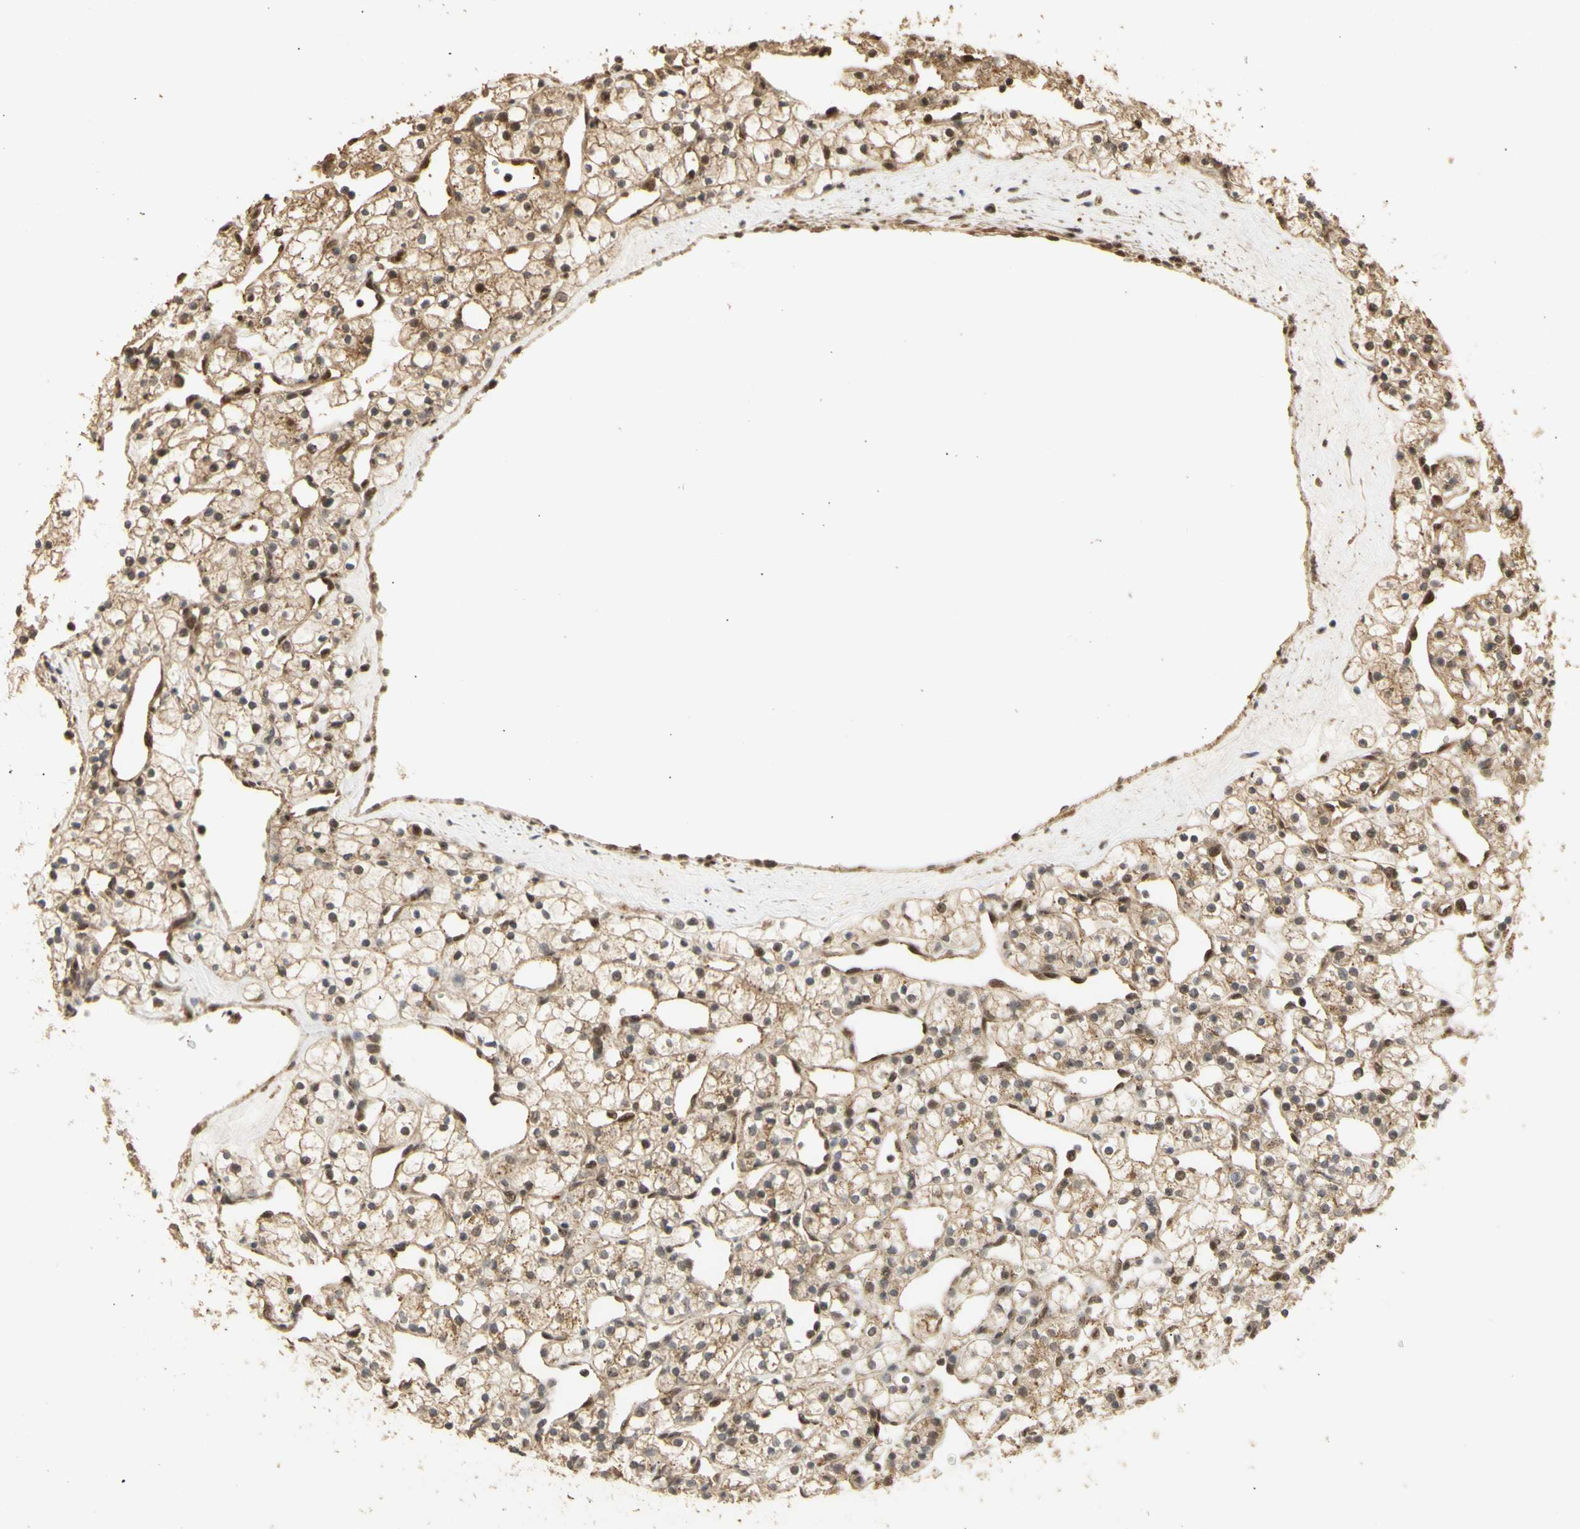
{"staining": {"intensity": "moderate", "quantity": ">75%", "location": "cytoplasmic/membranous"}, "tissue": "renal cancer", "cell_type": "Tumor cells", "image_type": "cancer", "snomed": [{"axis": "morphology", "description": "Adenocarcinoma, NOS"}, {"axis": "topography", "description": "Kidney"}], "caption": "Renal adenocarcinoma stained for a protein demonstrates moderate cytoplasmic/membranous positivity in tumor cells. (DAB (3,3'-diaminobenzidine) IHC with brightfield microscopy, high magnification).", "gene": "GTF2E2", "patient": {"sex": "female", "age": 60}}